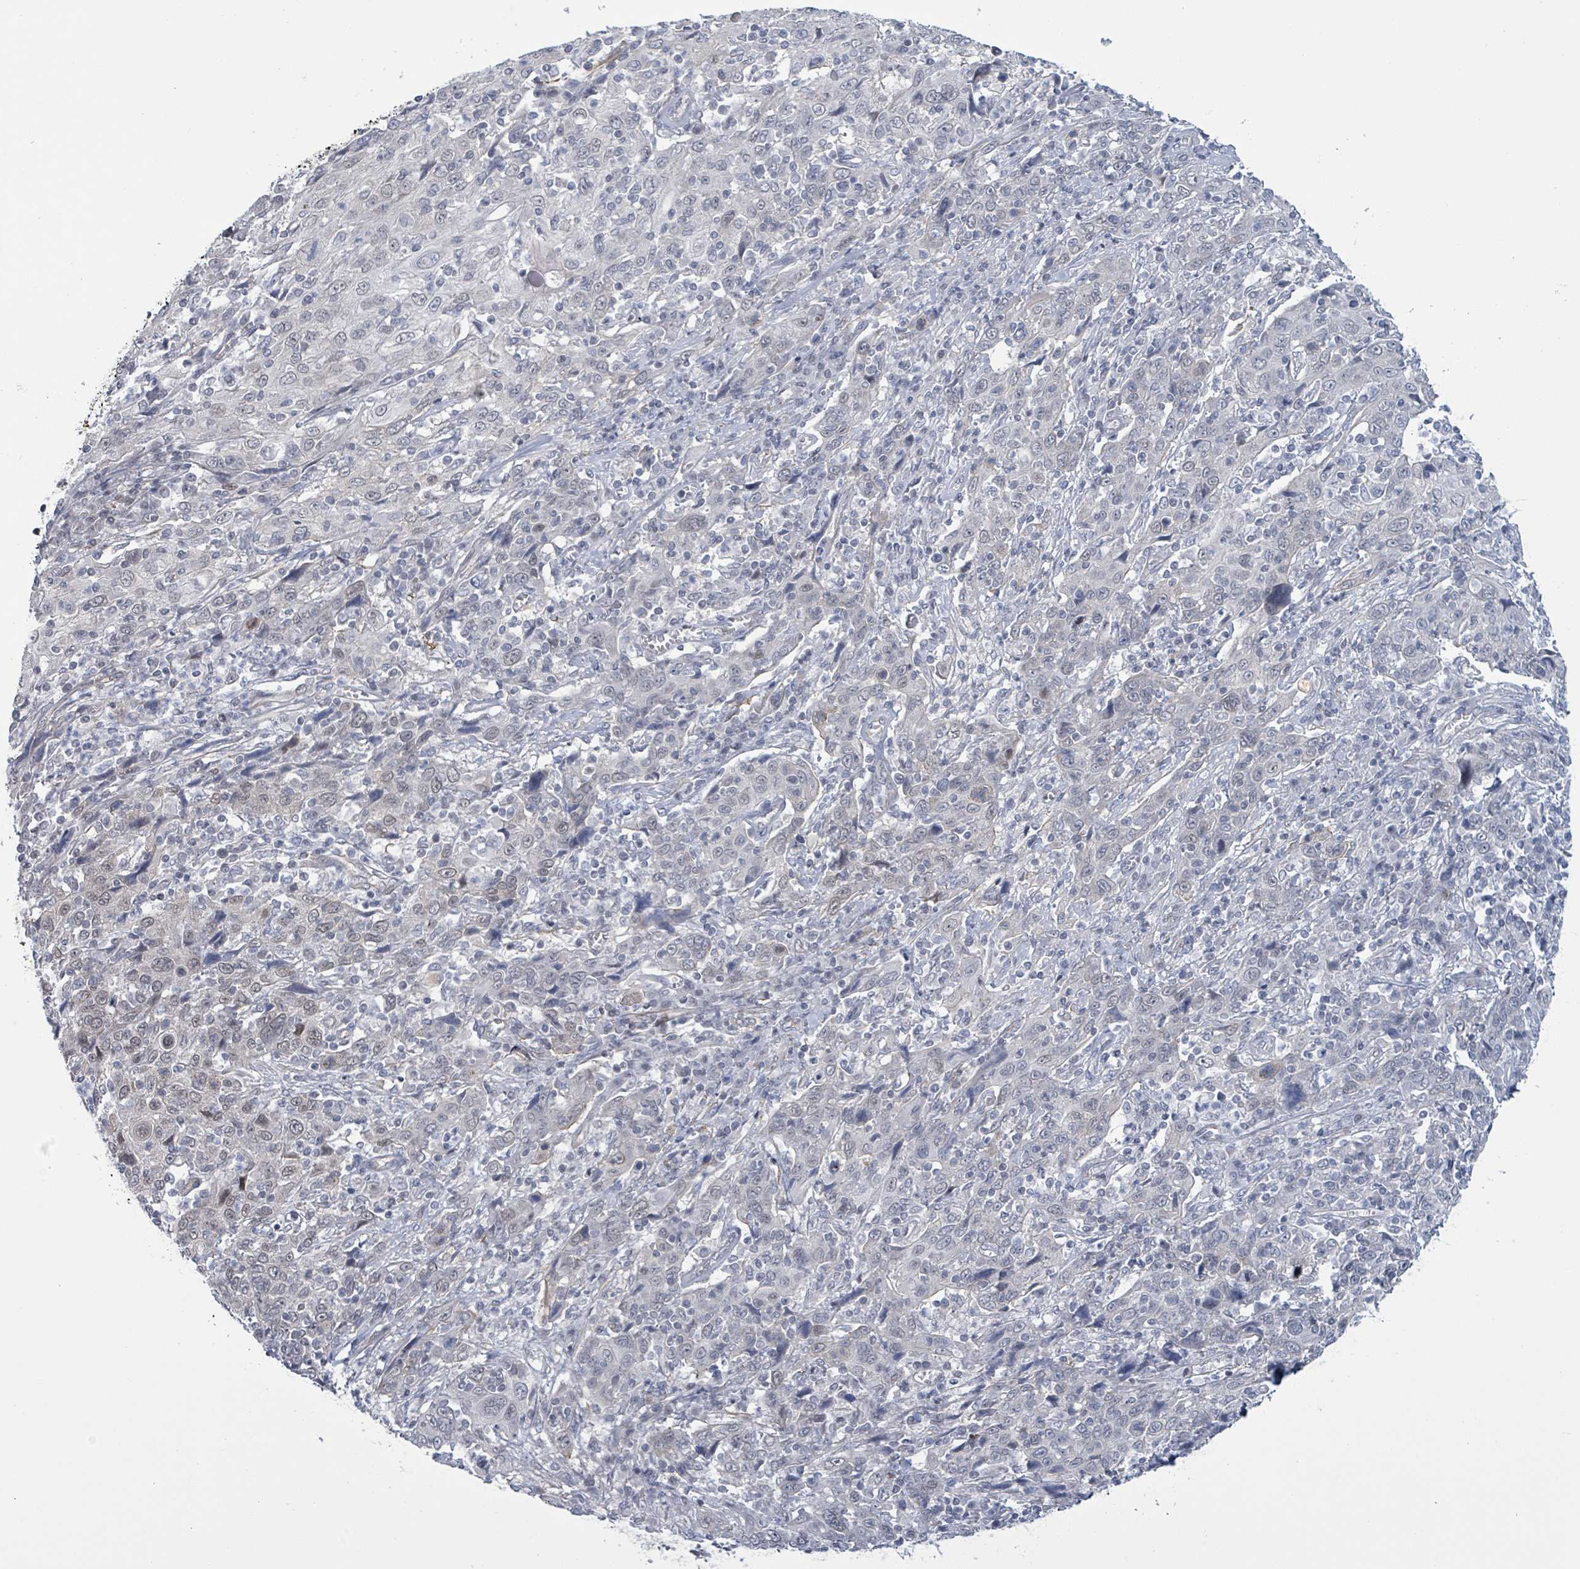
{"staining": {"intensity": "negative", "quantity": "none", "location": "none"}, "tissue": "cervical cancer", "cell_type": "Tumor cells", "image_type": "cancer", "snomed": [{"axis": "morphology", "description": "Squamous cell carcinoma, NOS"}, {"axis": "topography", "description": "Cervix"}], "caption": "An immunohistochemistry (IHC) micrograph of cervical squamous cell carcinoma is shown. There is no staining in tumor cells of cervical squamous cell carcinoma.", "gene": "DMRTC1B", "patient": {"sex": "female", "age": 46}}